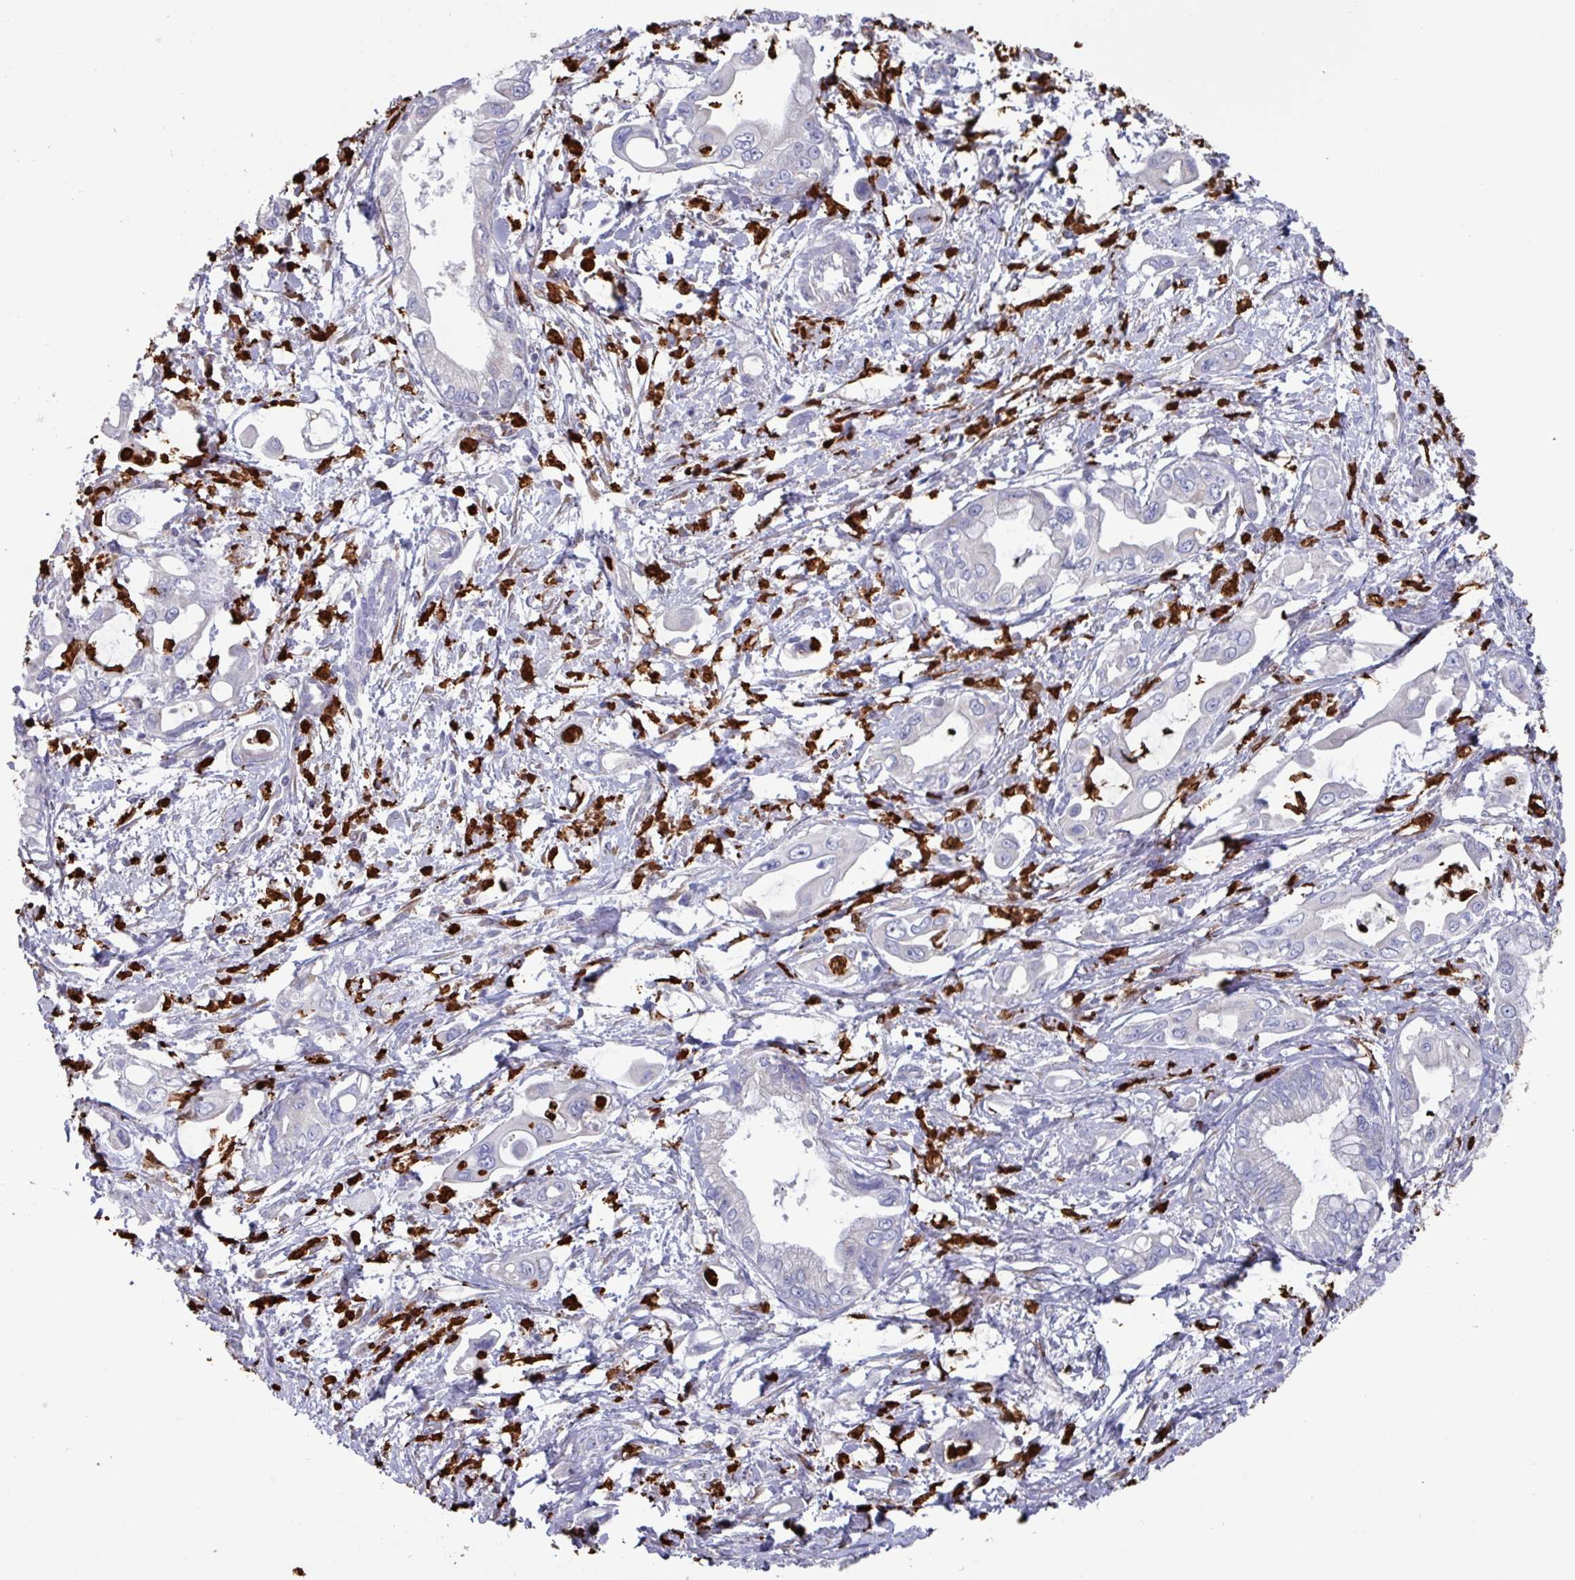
{"staining": {"intensity": "negative", "quantity": "none", "location": "none"}, "tissue": "pancreatic cancer", "cell_type": "Tumor cells", "image_type": "cancer", "snomed": [{"axis": "morphology", "description": "Adenocarcinoma, NOS"}, {"axis": "topography", "description": "Pancreas"}], "caption": "The photomicrograph displays no staining of tumor cells in pancreatic cancer.", "gene": "UQCC2", "patient": {"sex": "male", "age": 61}}